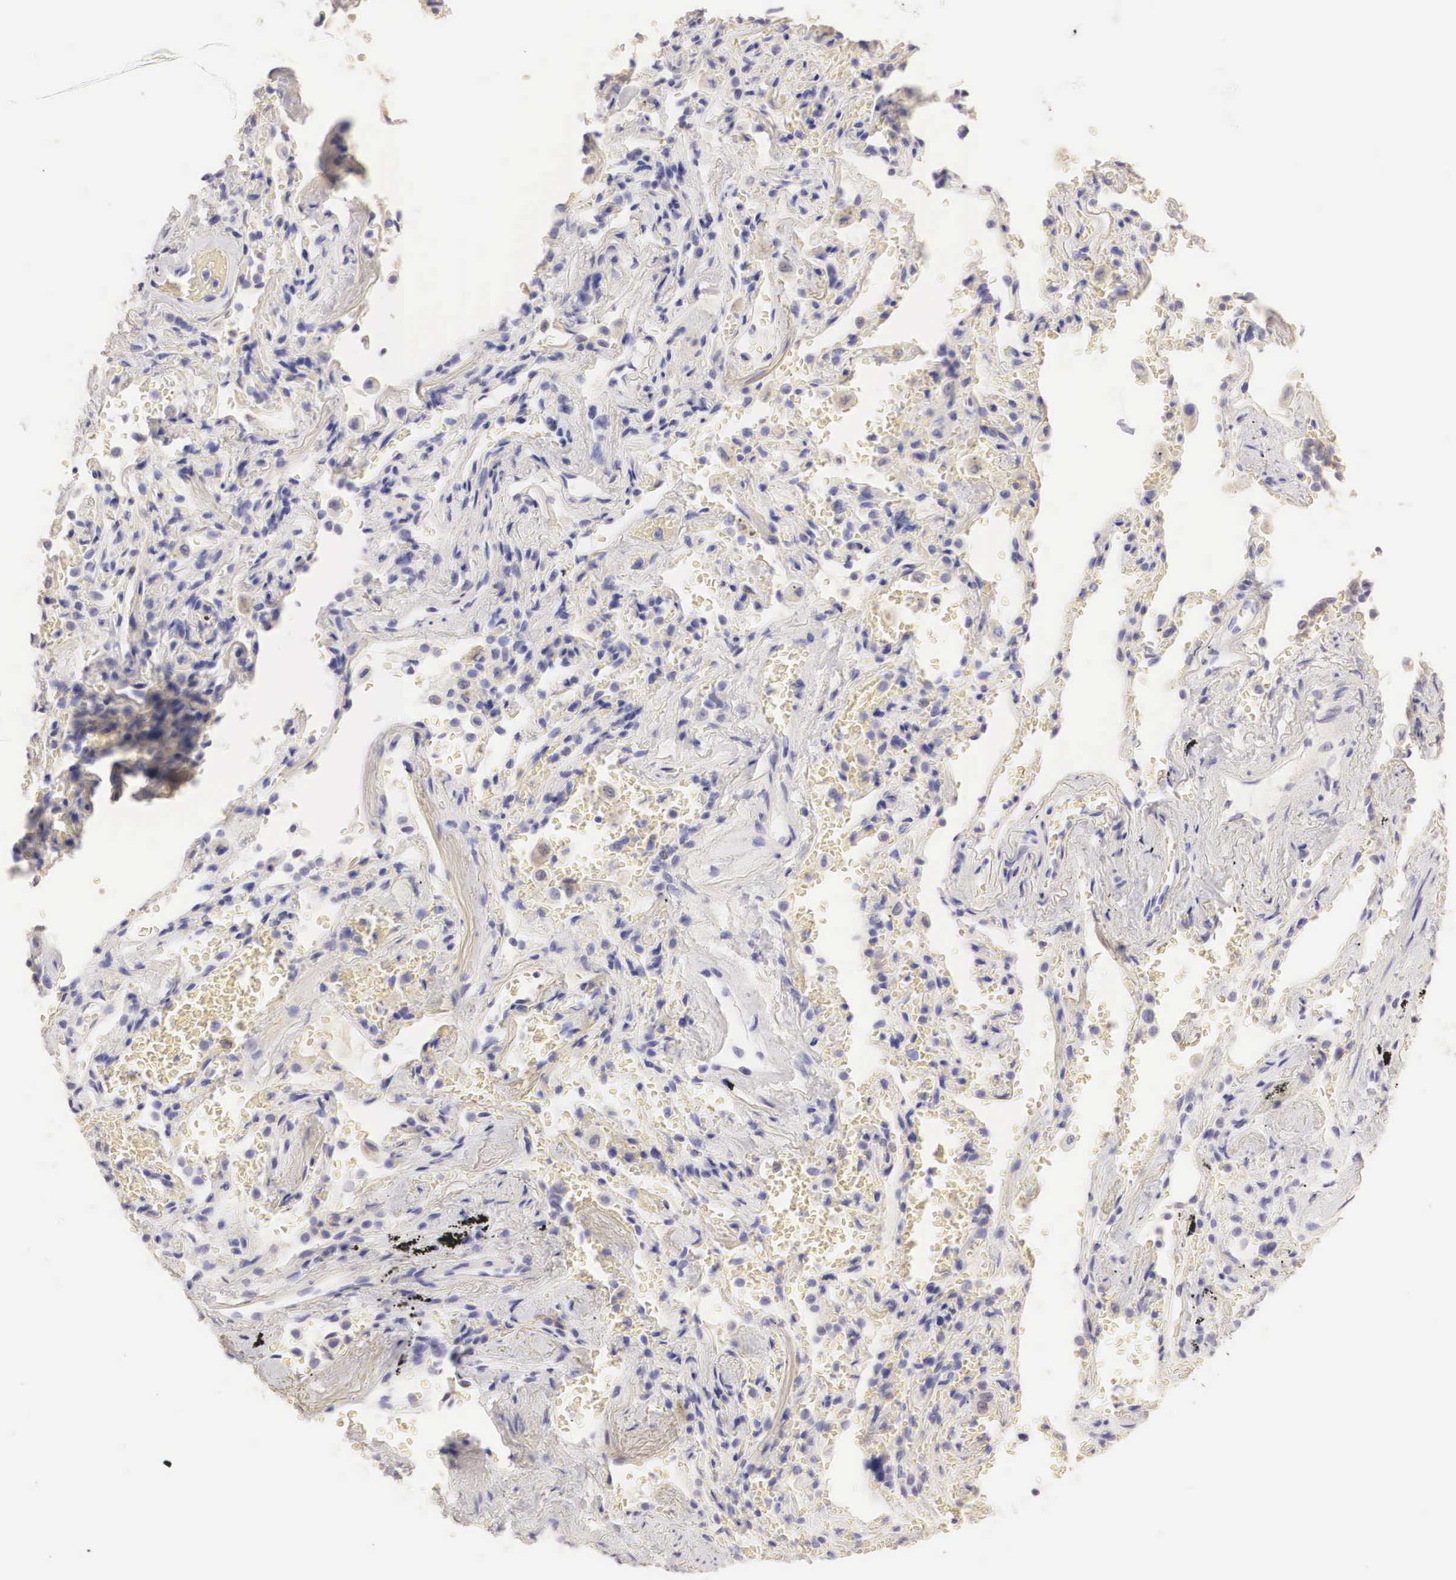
{"staining": {"intensity": "negative", "quantity": "none", "location": "none"}, "tissue": "adipose tissue", "cell_type": "Adipocytes", "image_type": "normal", "snomed": [{"axis": "morphology", "description": "Normal tissue, NOS"}, {"axis": "topography", "description": "Cartilage tissue"}, {"axis": "topography", "description": "Lung"}], "caption": "Immunohistochemistry micrograph of benign adipose tissue stained for a protein (brown), which exhibits no staining in adipocytes.", "gene": "ERBB2", "patient": {"sex": "male", "age": 65}}